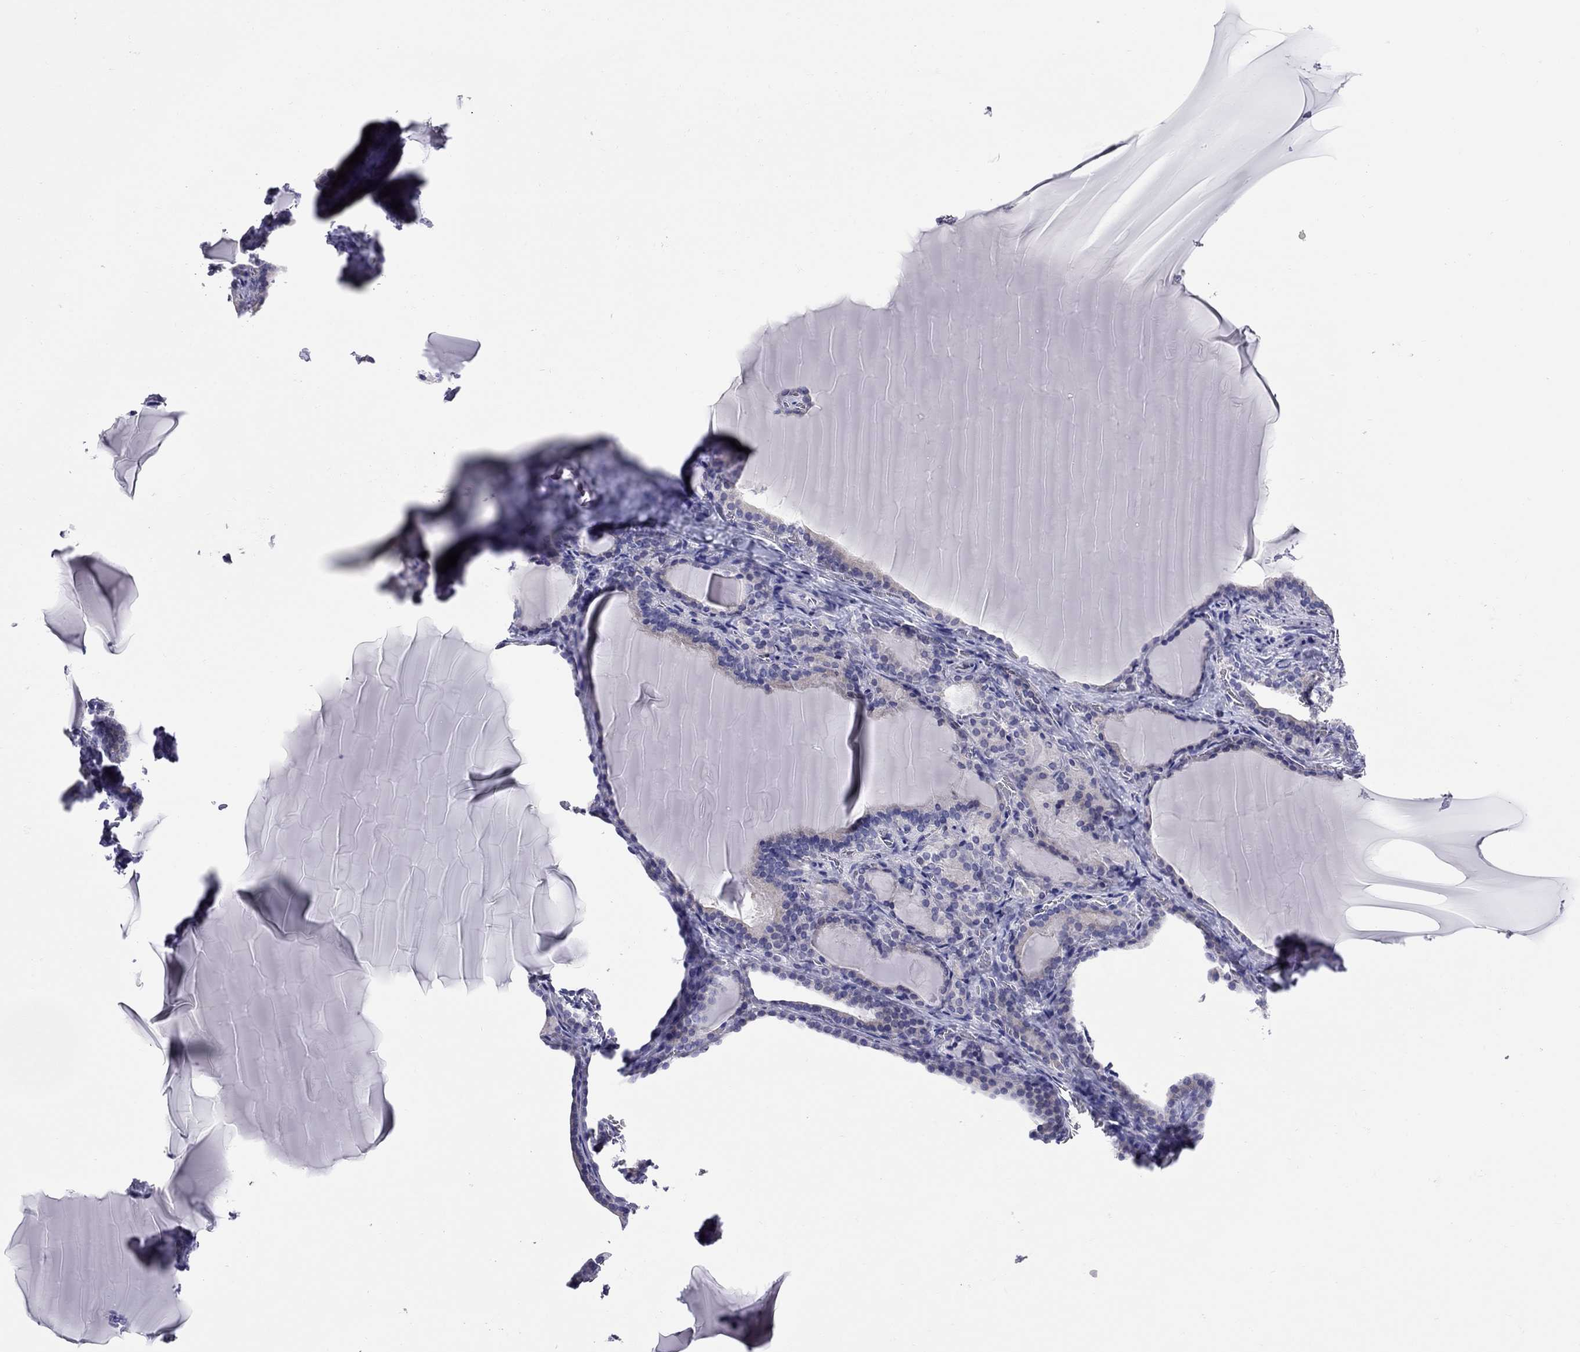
{"staining": {"intensity": "negative", "quantity": "none", "location": "none"}, "tissue": "thyroid gland", "cell_type": "Glandular cells", "image_type": "normal", "snomed": [{"axis": "morphology", "description": "Normal tissue, NOS"}, {"axis": "morphology", "description": "Hyperplasia, NOS"}, {"axis": "topography", "description": "Thyroid gland"}], "caption": "The photomicrograph shows no staining of glandular cells in unremarkable thyroid gland.", "gene": "SLC46A2", "patient": {"sex": "female", "age": 27}}